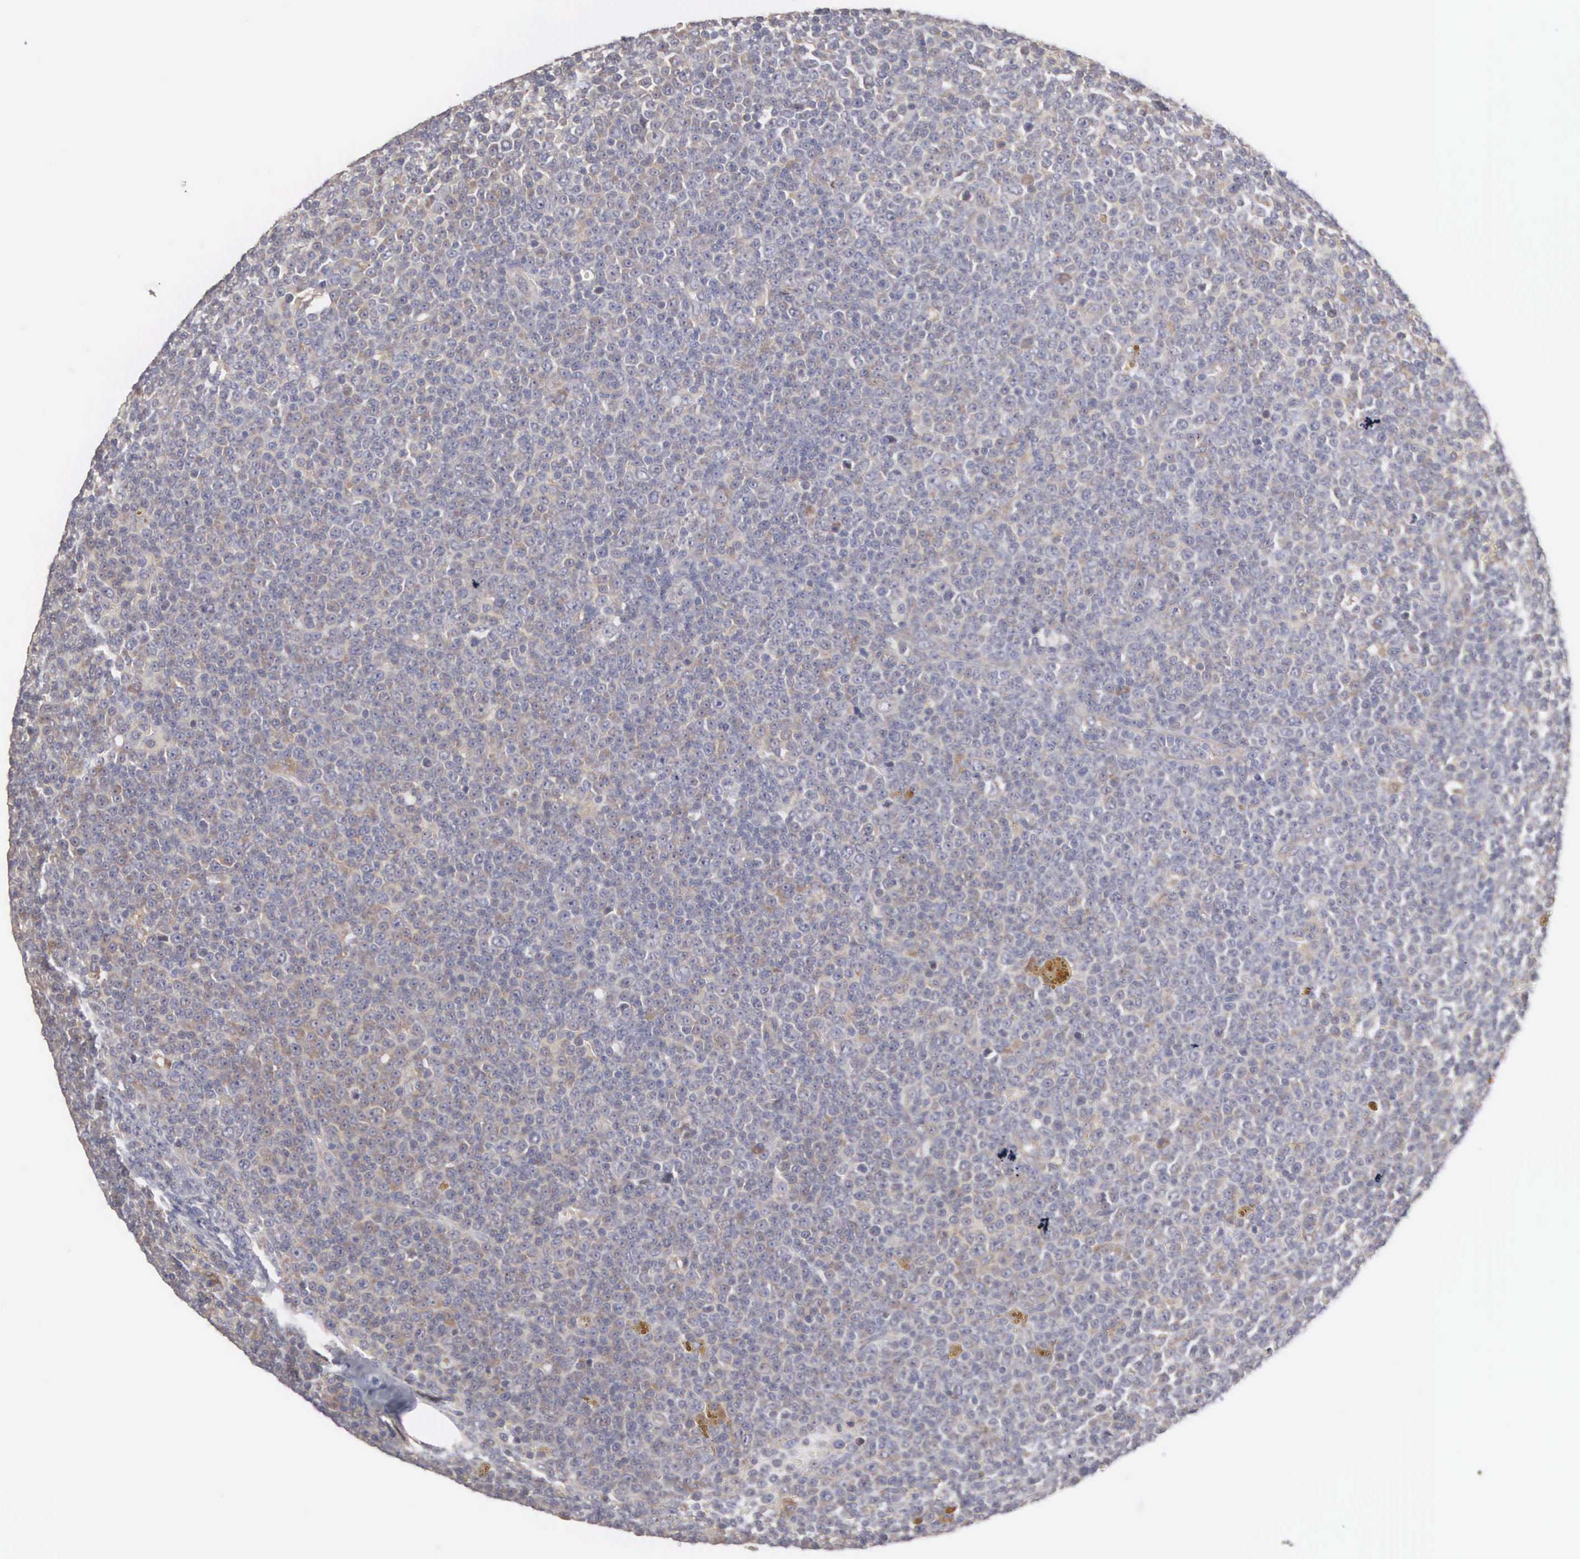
{"staining": {"intensity": "weak", "quantity": "25%-75%", "location": "cytoplasmic/membranous"}, "tissue": "lymphoma", "cell_type": "Tumor cells", "image_type": "cancer", "snomed": [{"axis": "morphology", "description": "Malignant lymphoma, non-Hodgkin's type, Low grade"}, {"axis": "topography", "description": "Lymph node"}], "caption": "Weak cytoplasmic/membranous expression for a protein is identified in approximately 25%-75% of tumor cells of malignant lymphoma, non-Hodgkin's type (low-grade) using IHC.", "gene": "INF2", "patient": {"sex": "male", "age": 50}}